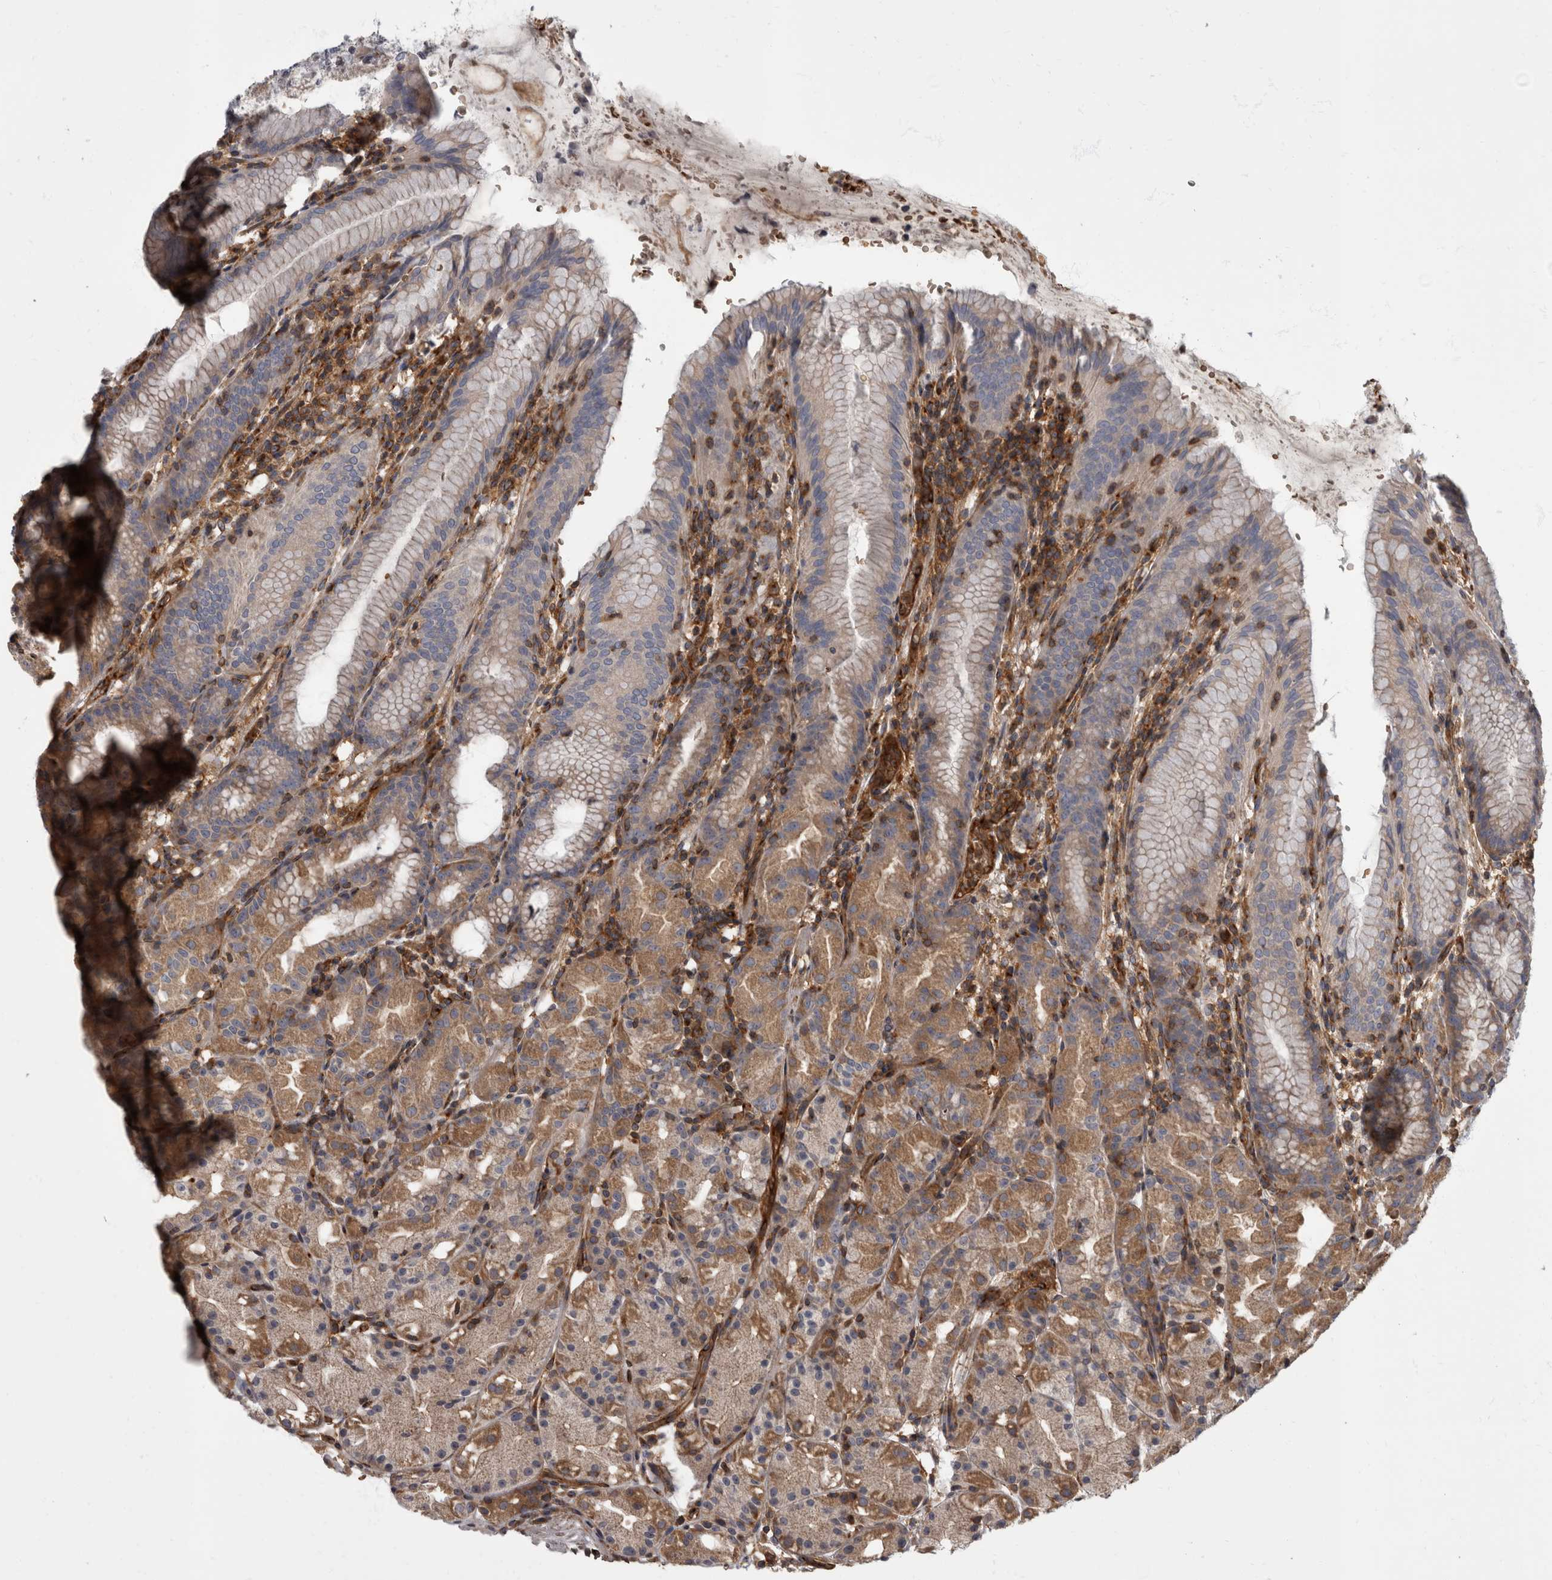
{"staining": {"intensity": "moderate", "quantity": "25%-75%", "location": "cytoplasmic/membranous"}, "tissue": "stomach", "cell_type": "Glandular cells", "image_type": "normal", "snomed": [{"axis": "morphology", "description": "Normal tissue, NOS"}, {"axis": "topography", "description": "Stomach, upper"}], "caption": "Normal stomach reveals moderate cytoplasmic/membranous expression in about 25%-75% of glandular cells, visualized by immunohistochemistry. Using DAB (3,3'-diaminobenzidine) (brown) and hematoxylin (blue) stains, captured at high magnification using brightfield microscopy.", "gene": "HOOK3", "patient": {"sex": "male", "age": 48}}